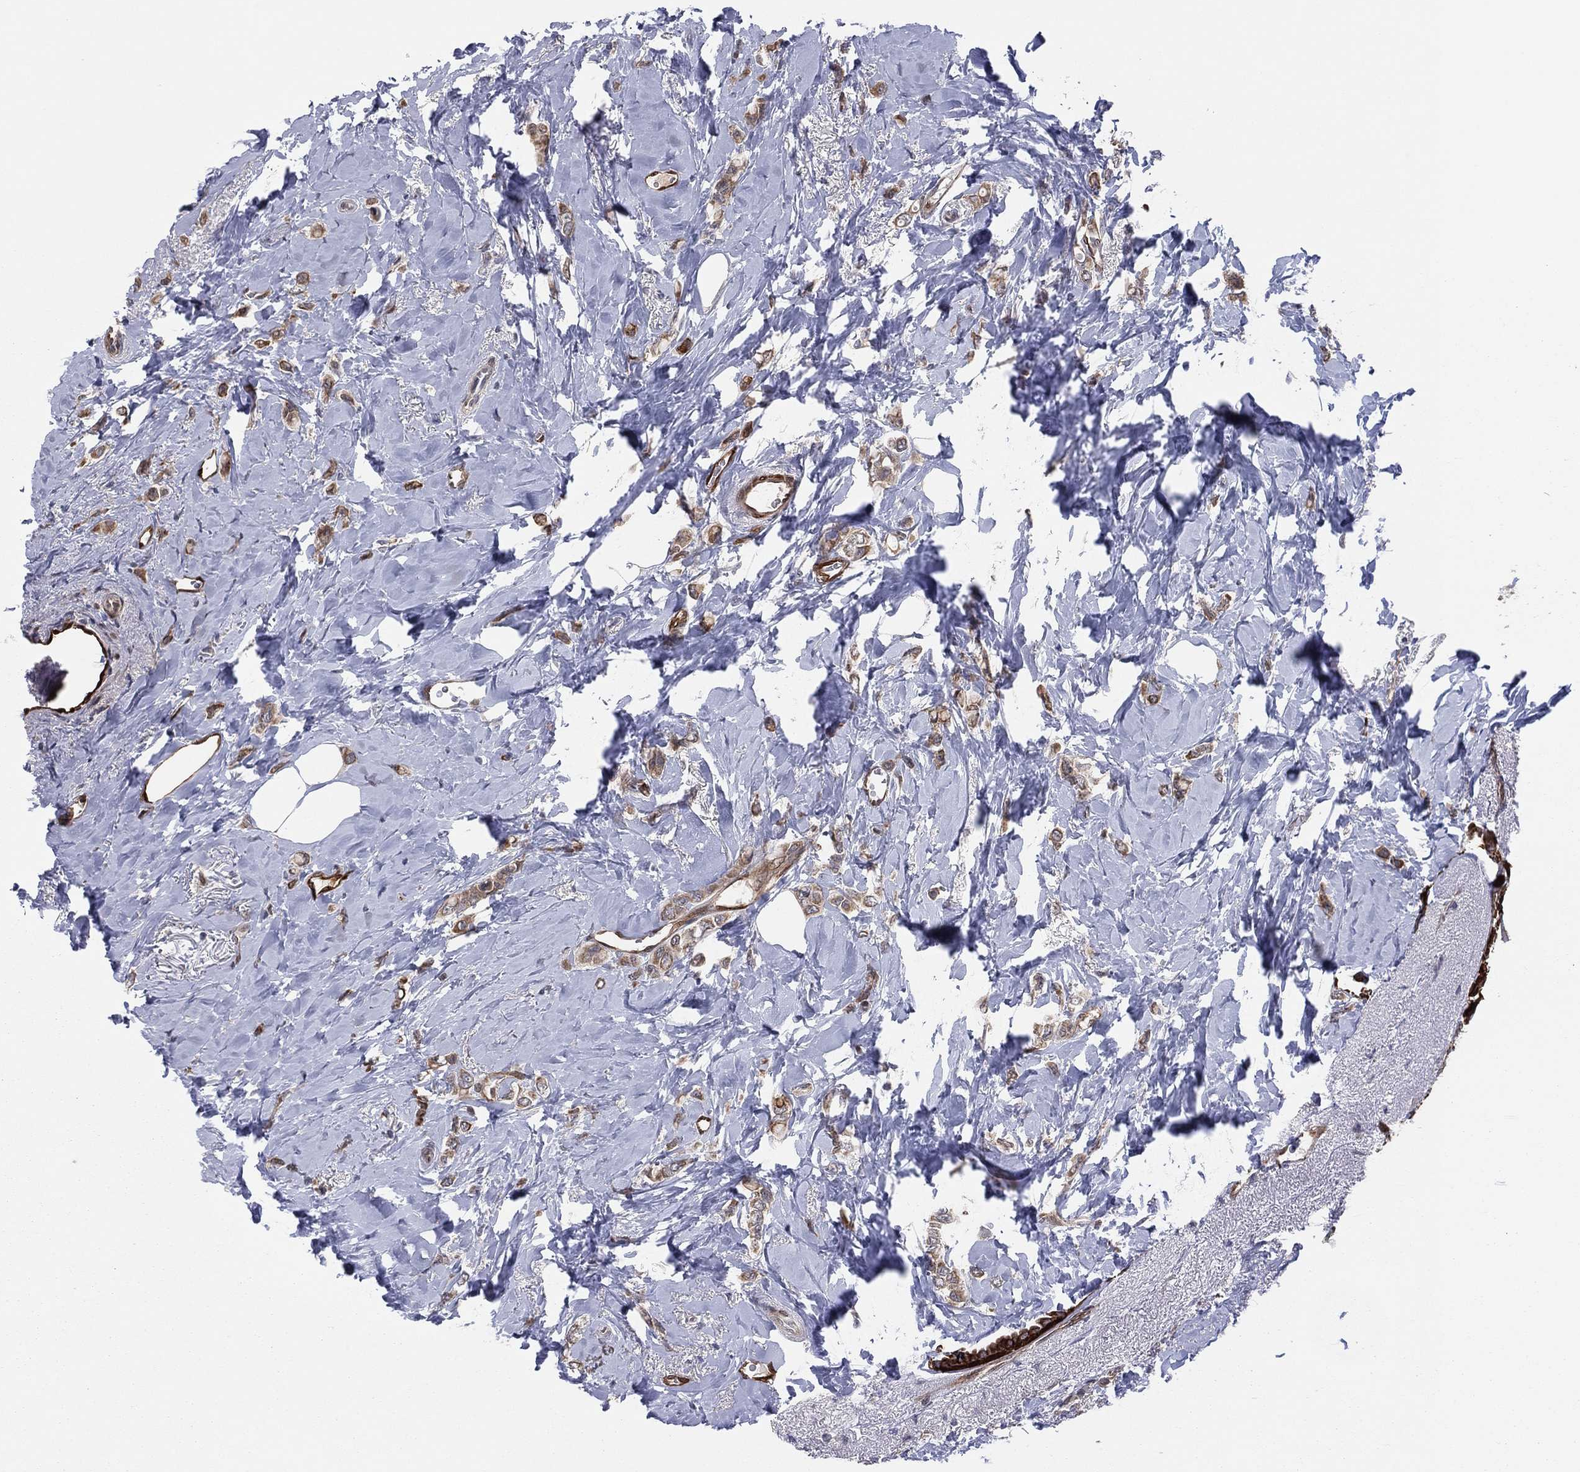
{"staining": {"intensity": "weak", "quantity": ">75%", "location": "cytoplasmic/membranous"}, "tissue": "breast cancer", "cell_type": "Tumor cells", "image_type": "cancer", "snomed": [{"axis": "morphology", "description": "Lobular carcinoma"}, {"axis": "topography", "description": "Breast"}], "caption": "Immunohistochemical staining of human lobular carcinoma (breast) exhibits weak cytoplasmic/membranous protein expression in approximately >75% of tumor cells.", "gene": "SNCG", "patient": {"sex": "female", "age": 66}}